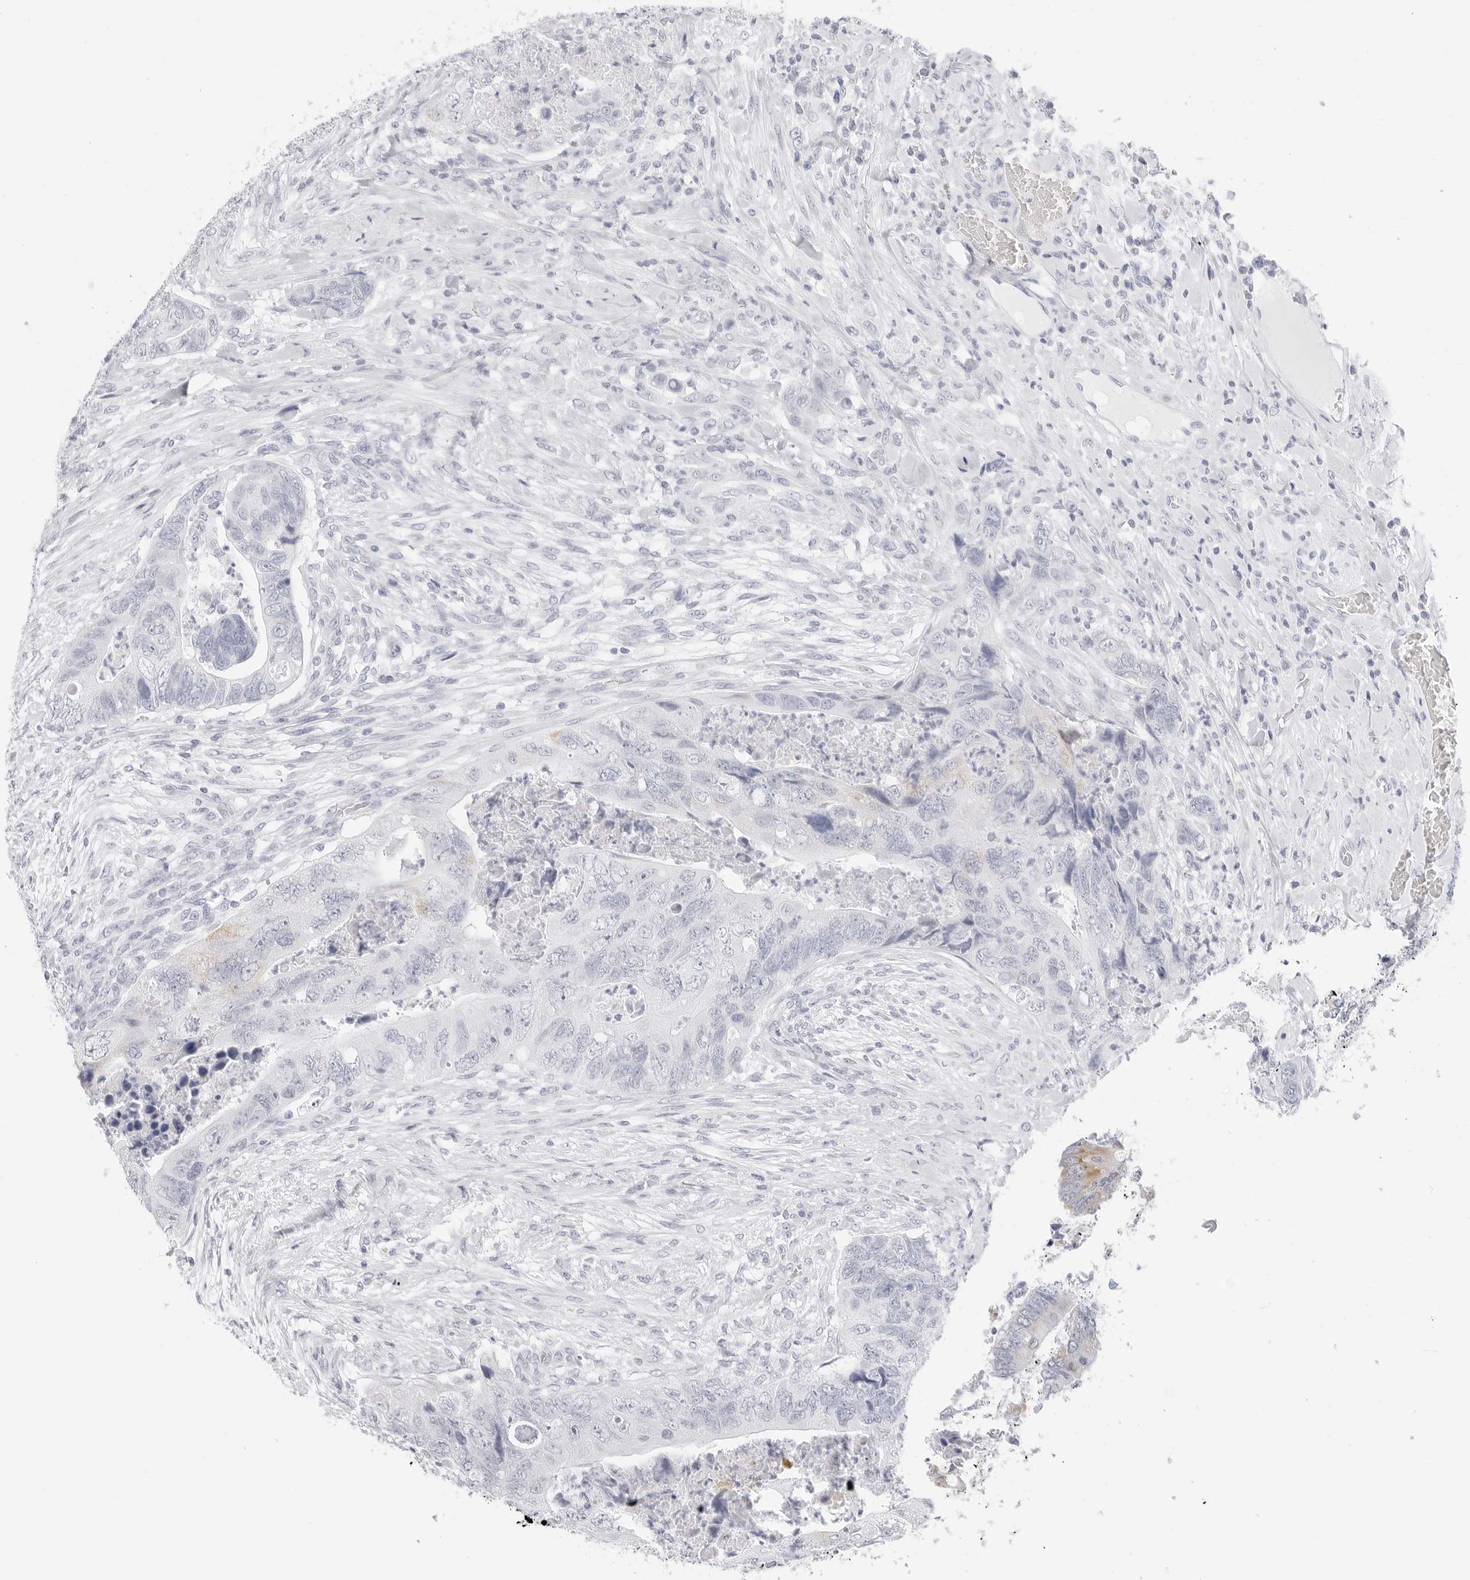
{"staining": {"intensity": "negative", "quantity": "none", "location": "none"}, "tissue": "colorectal cancer", "cell_type": "Tumor cells", "image_type": "cancer", "snomed": [{"axis": "morphology", "description": "Adenocarcinoma, NOS"}, {"axis": "topography", "description": "Rectum"}], "caption": "The image shows no significant positivity in tumor cells of colorectal cancer. Brightfield microscopy of IHC stained with DAB (brown) and hematoxylin (blue), captured at high magnification.", "gene": "HMGCS2", "patient": {"sex": "male", "age": 63}}